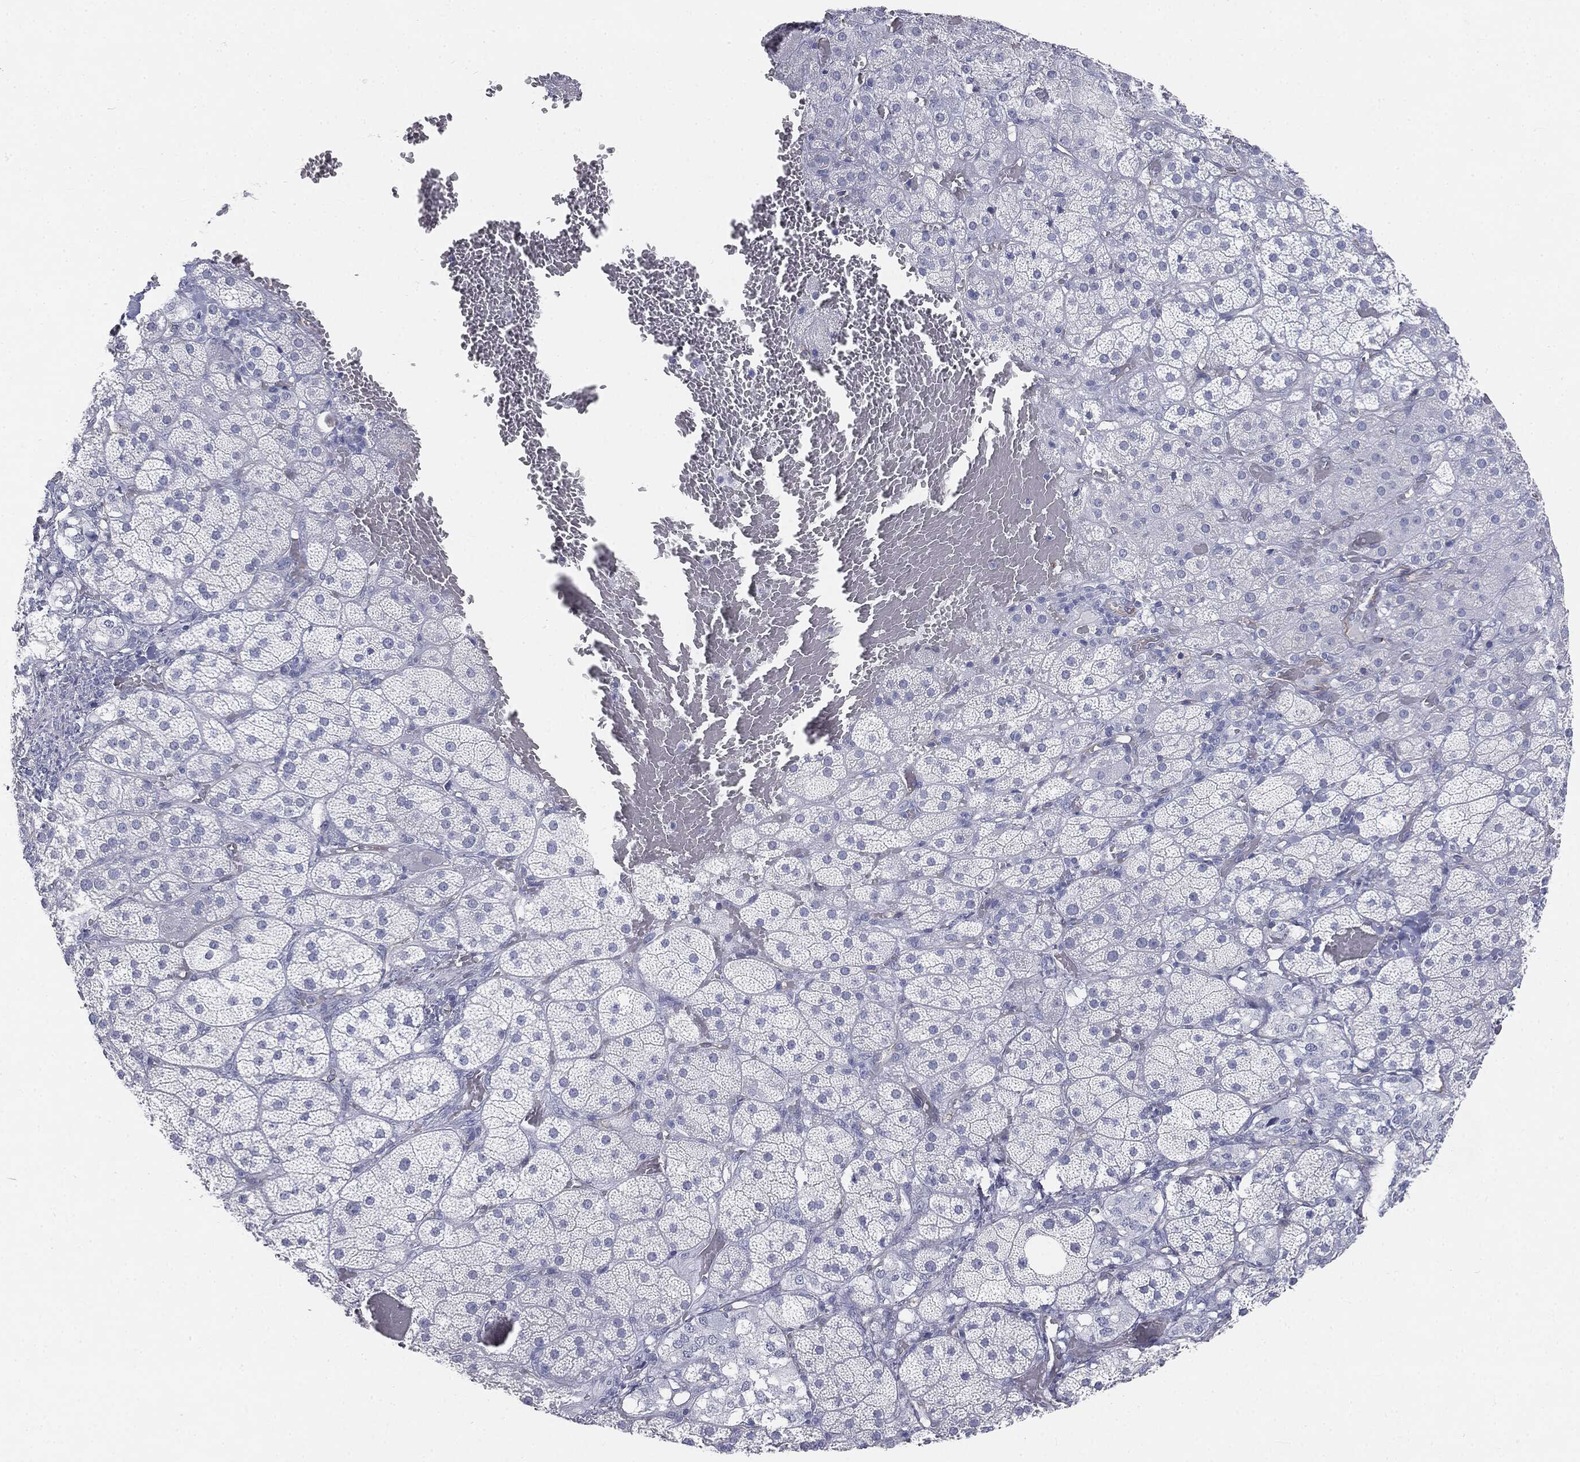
{"staining": {"intensity": "negative", "quantity": "none", "location": "none"}, "tissue": "adrenal gland", "cell_type": "Glandular cells", "image_type": "normal", "snomed": [{"axis": "morphology", "description": "Normal tissue, NOS"}, {"axis": "topography", "description": "Adrenal gland"}], "caption": "A high-resolution histopathology image shows immunohistochemistry staining of unremarkable adrenal gland, which demonstrates no significant staining in glandular cells.", "gene": "MUC5AC", "patient": {"sex": "male", "age": 57}}